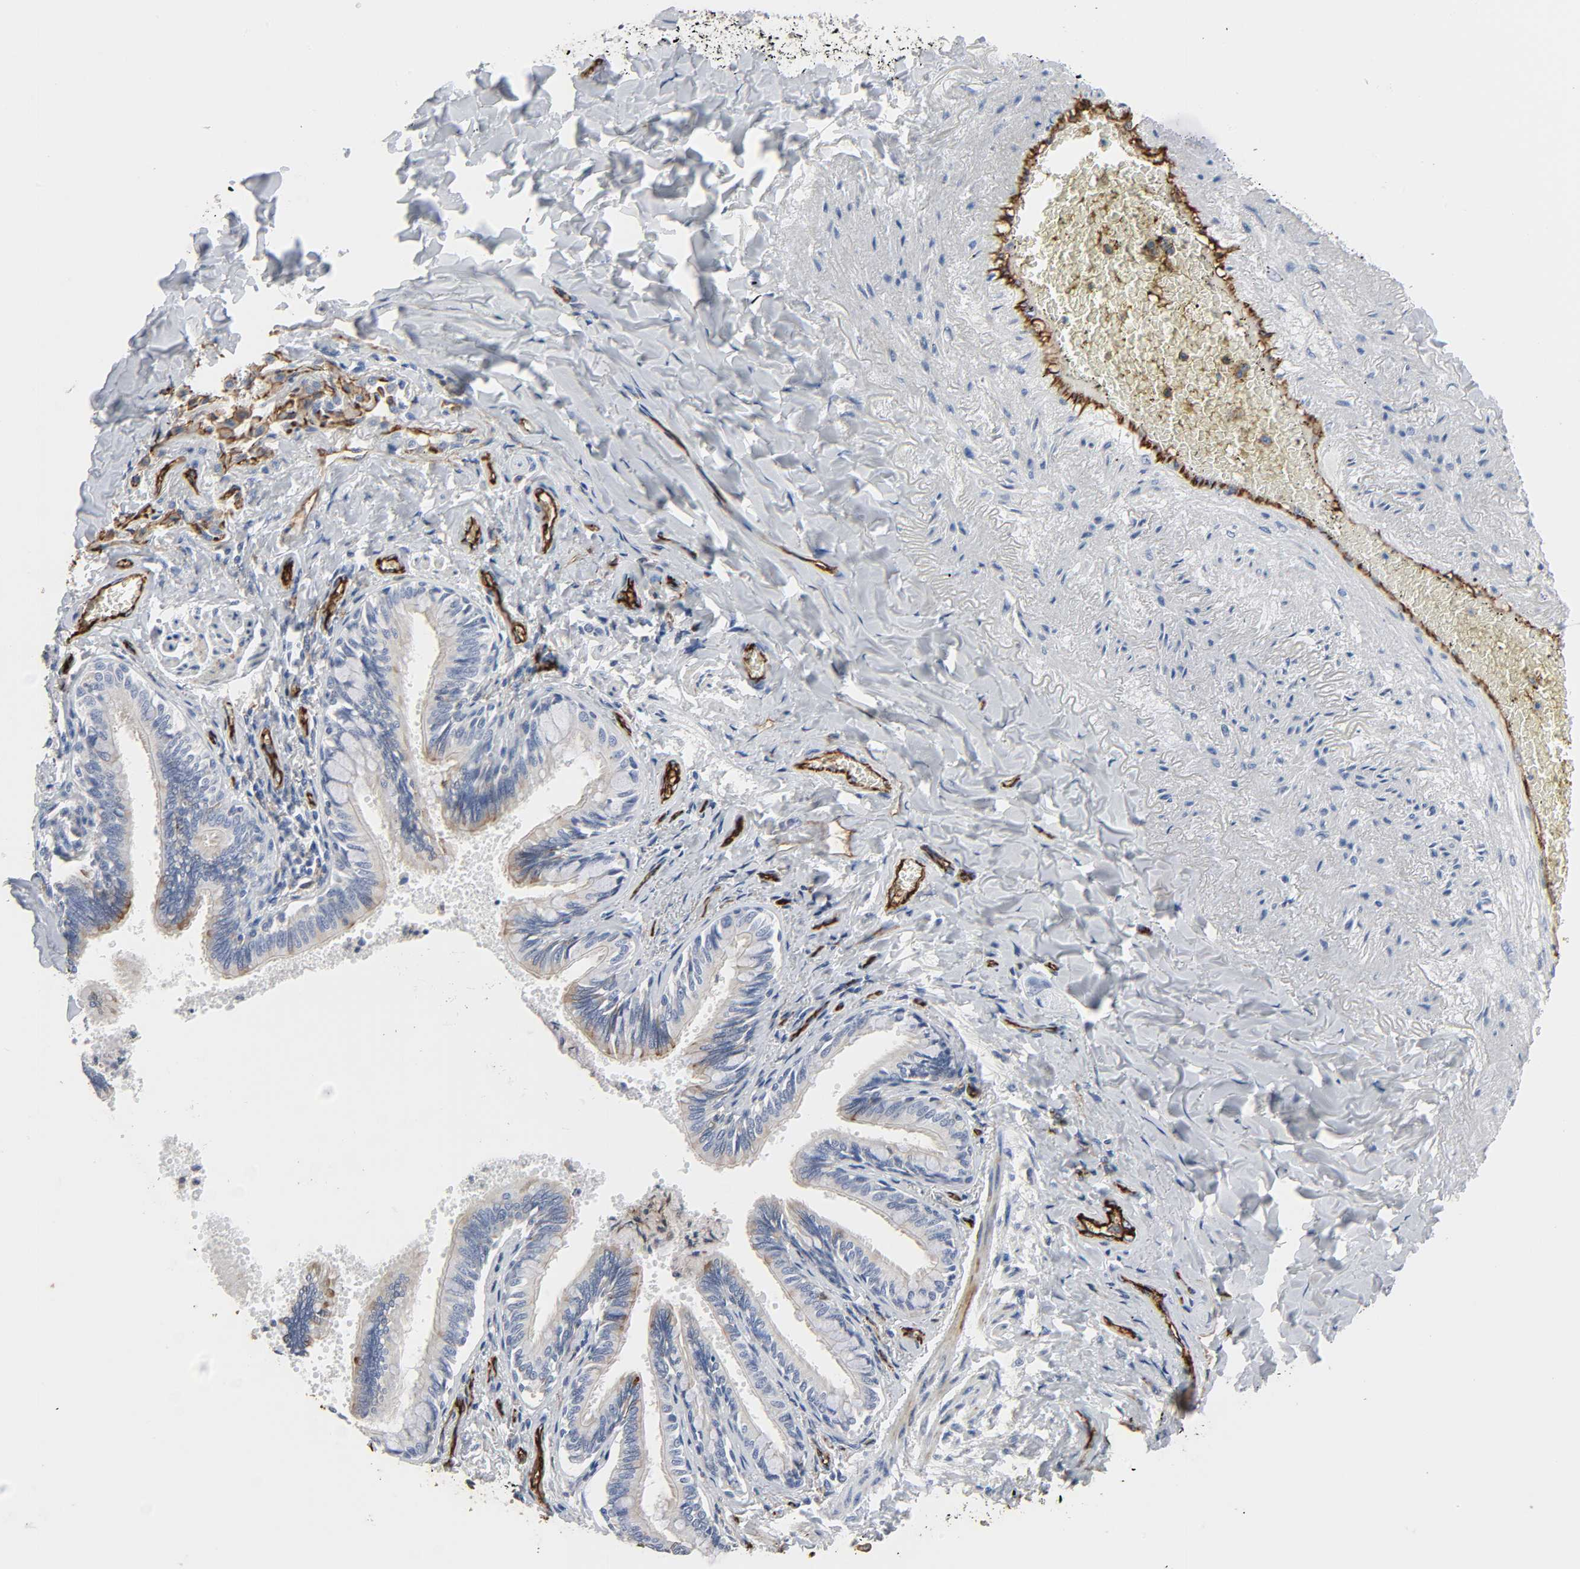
{"staining": {"intensity": "weak", "quantity": "<25%", "location": "cytoplasmic/membranous"}, "tissue": "bronchus", "cell_type": "Respiratory epithelial cells", "image_type": "normal", "snomed": [{"axis": "morphology", "description": "Normal tissue, NOS"}, {"axis": "topography", "description": "Lung"}], "caption": "Photomicrograph shows no significant protein positivity in respiratory epithelial cells of normal bronchus.", "gene": "PECAM1", "patient": {"sex": "male", "age": 64}}